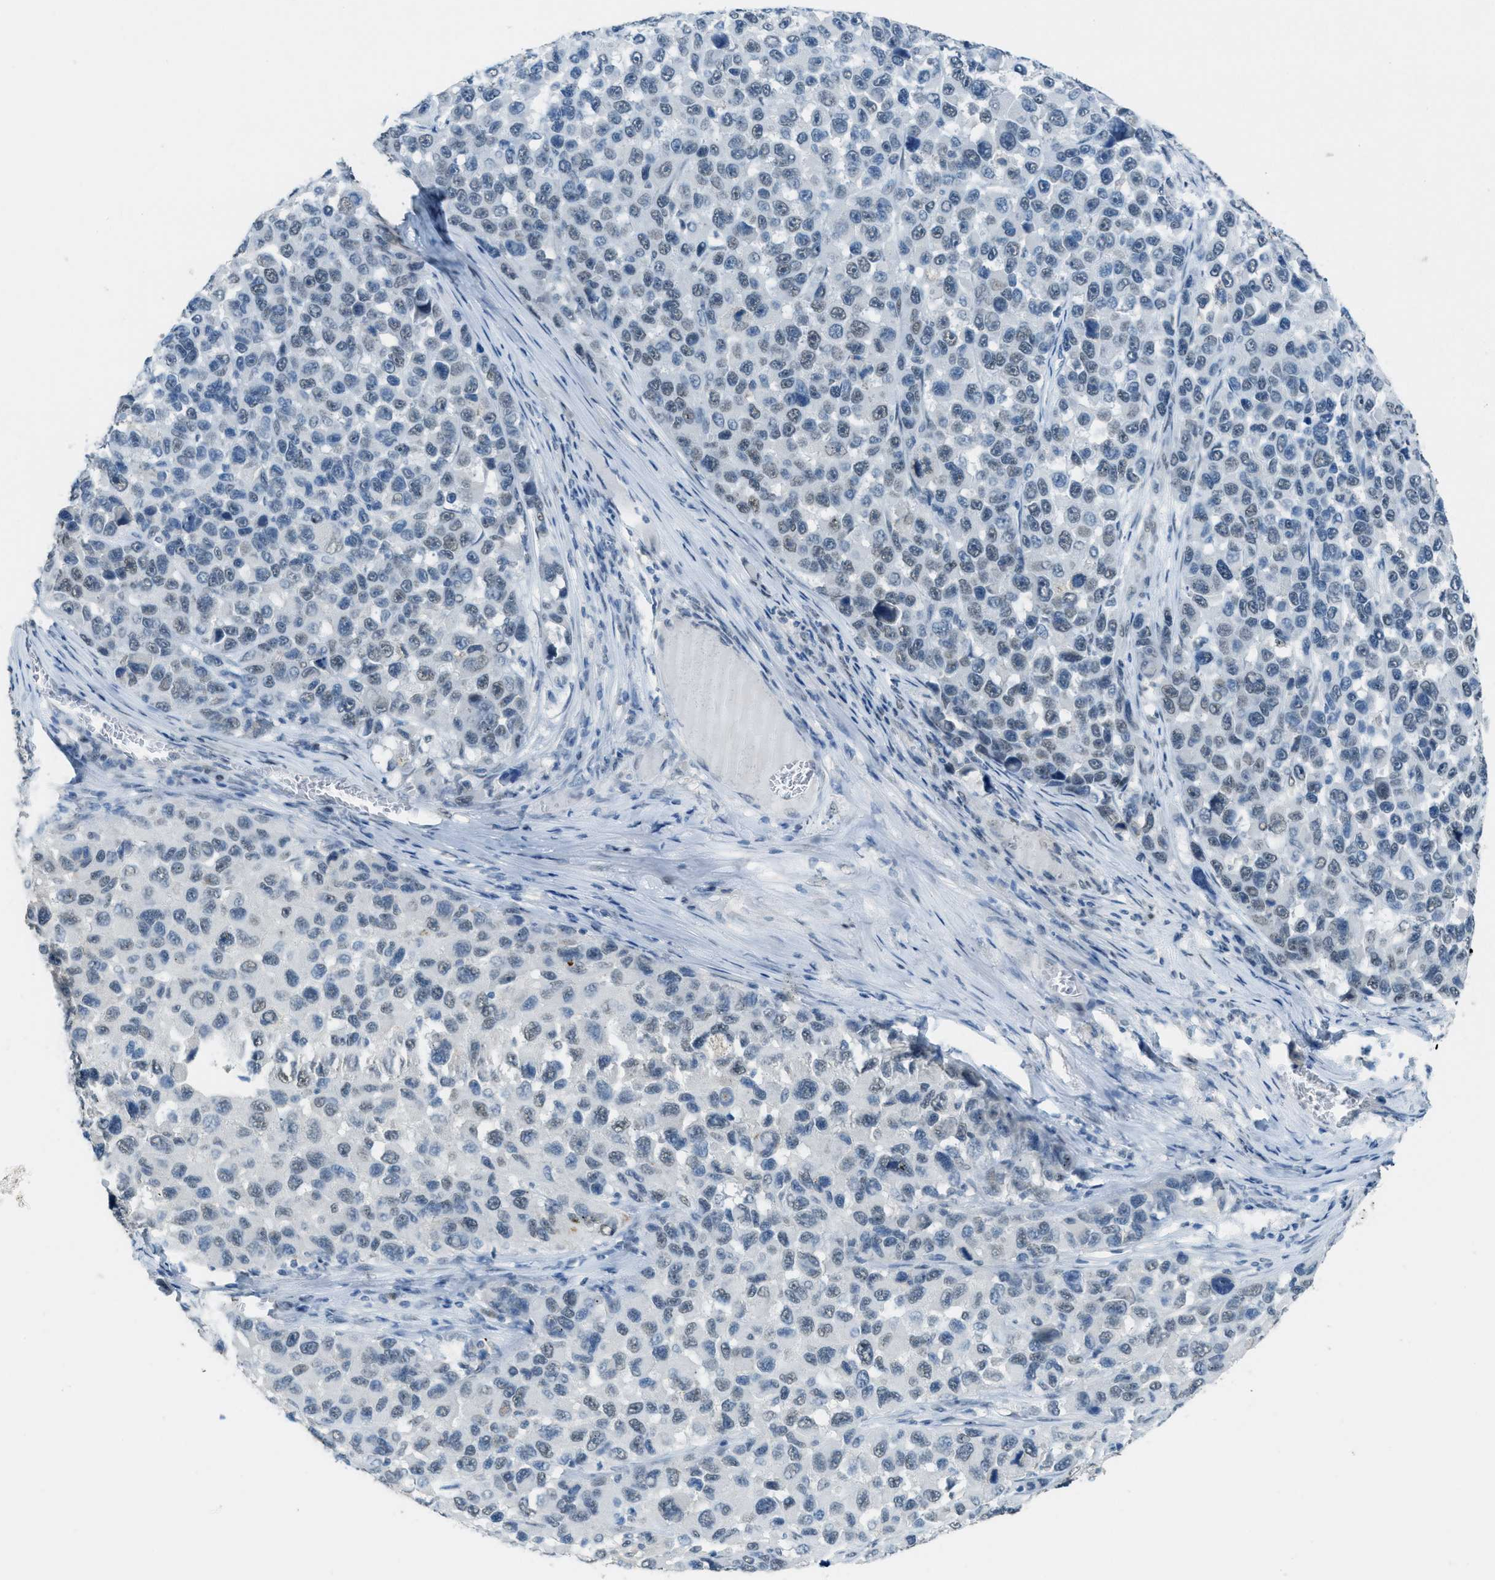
{"staining": {"intensity": "weak", "quantity": "<25%", "location": "nuclear"}, "tissue": "melanoma", "cell_type": "Tumor cells", "image_type": "cancer", "snomed": [{"axis": "morphology", "description": "Malignant melanoma, NOS"}, {"axis": "topography", "description": "Skin"}], "caption": "Histopathology image shows no protein positivity in tumor cells of melanoma tissue.", "gene": "TTC13", "patient": {"sex": "male", "age": 53}}